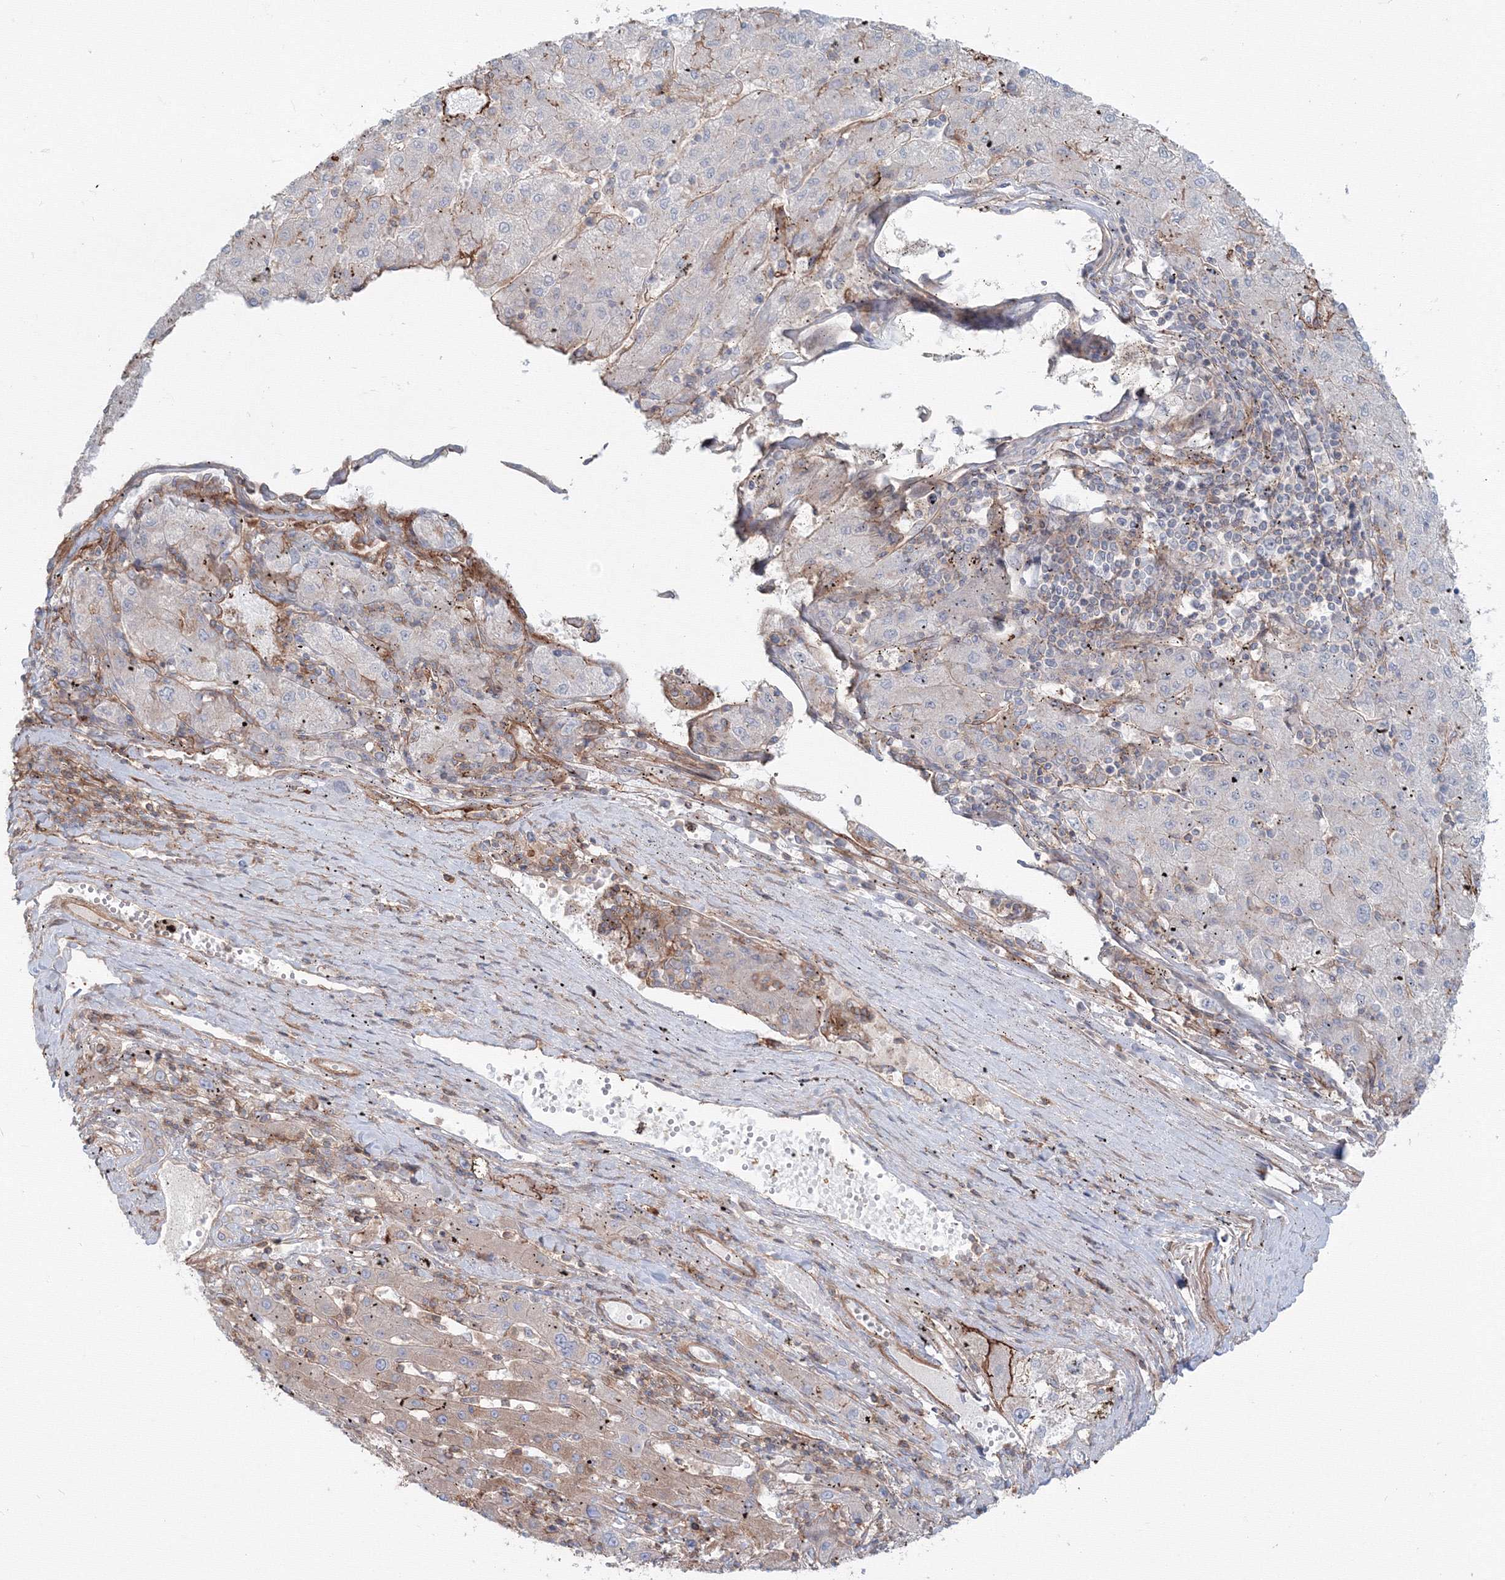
{"staining": {"intensity": "negative", "quantity": "none", "location": "none"}, "tissue": "liver cancer", "cell_type": "Tumor cells", "image_type": "cancer", "snomed": [{"axis": "morphology", "description": "Carcinoma, Hepatocellular, NOS"}, {"axis": "topography", "description": "Liver"}], "caption": "An image of human liver cancer is negative for staining in tumor cells.", "gene": "SH3PXD2A", "patient": {"sex": "male", "age": 72}}